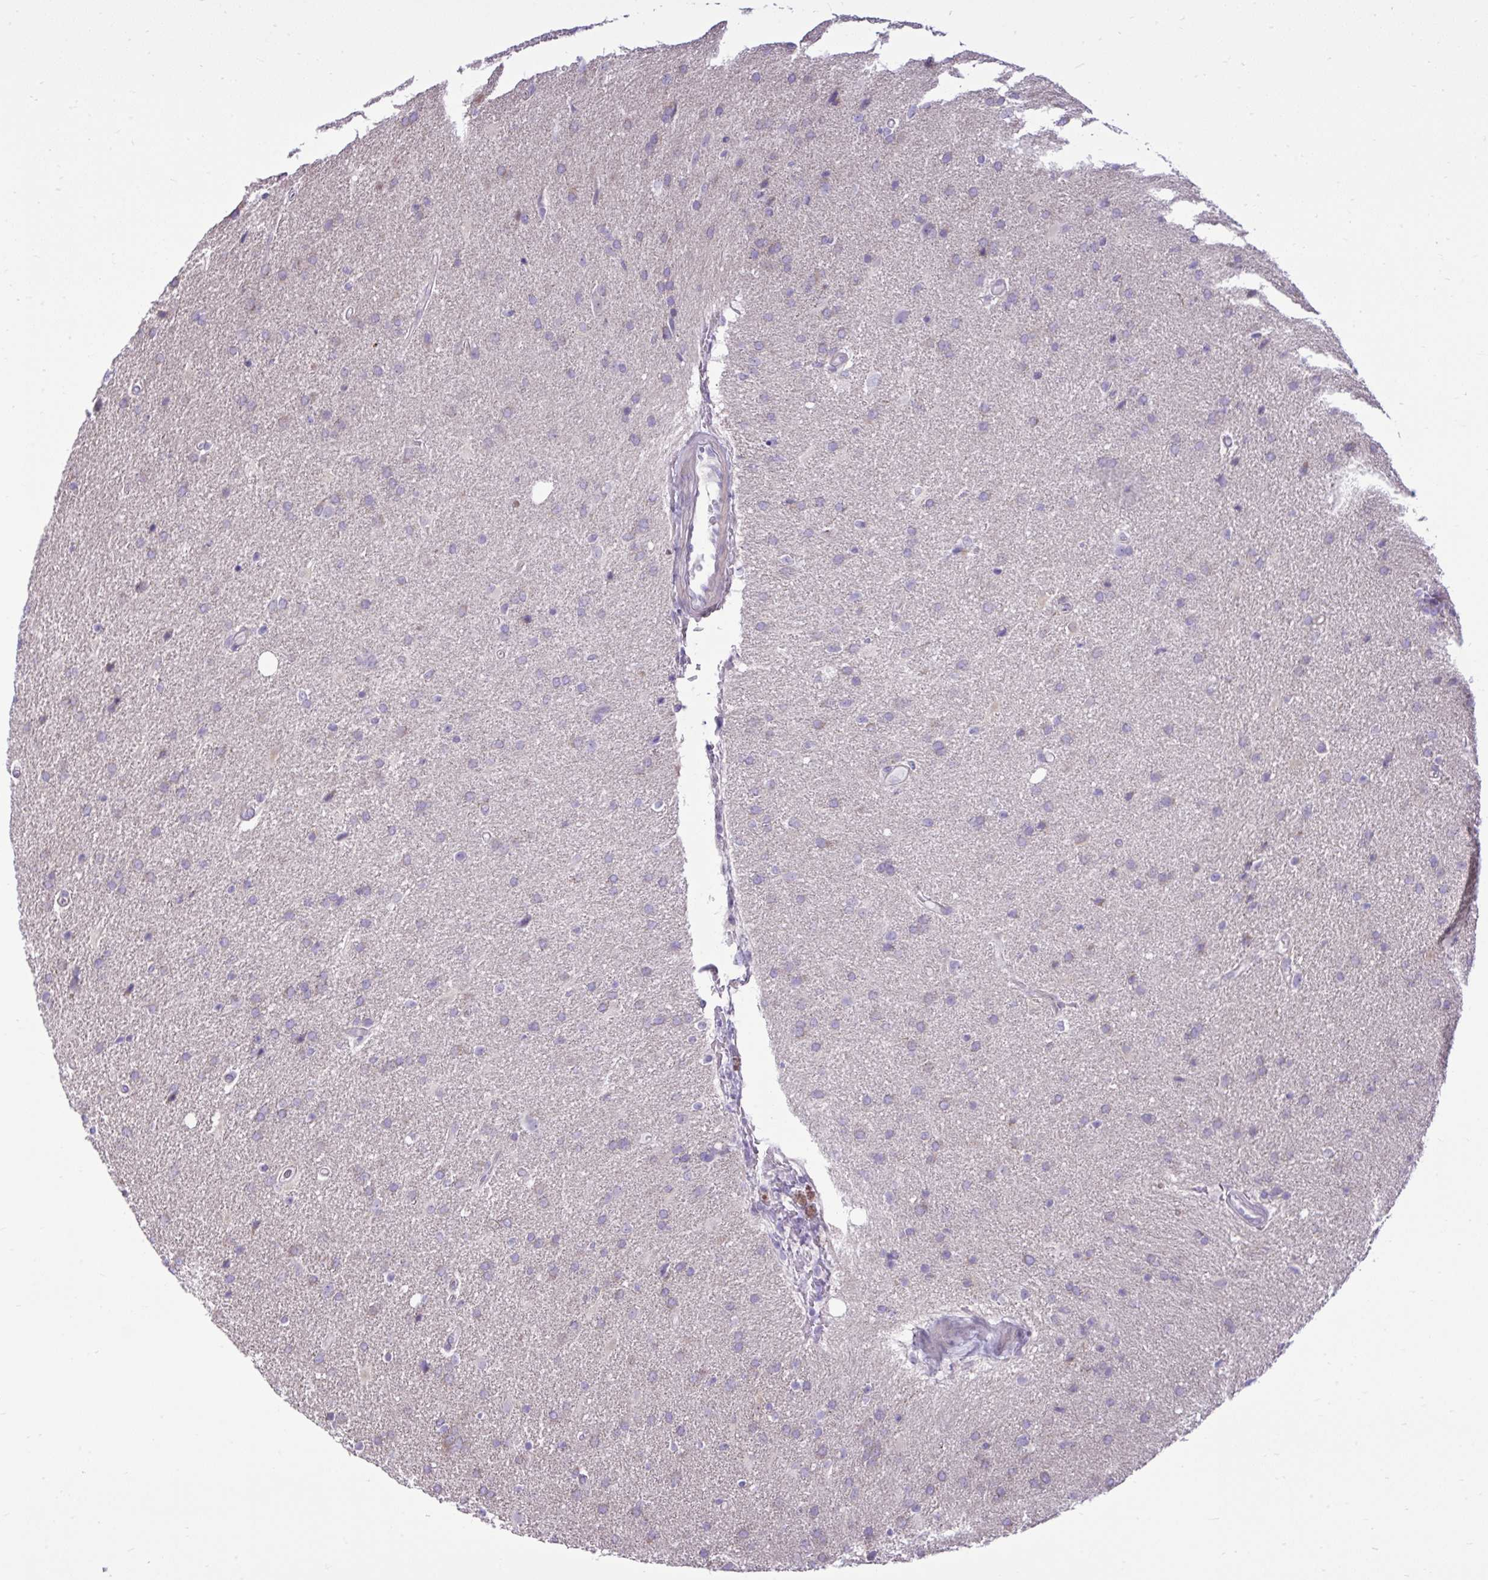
{"staining": {"intensity": "negative", "quantity": "none", "location": "none"}, "tissue": "glioma", "cell_type": "Tumor cells", "image_type": "cancer", "snomed": [{"axis": "morphology", "description": "Glioma, malignant, High grade"}, {"axis": "topography", "description": "Brain"}], "caption": "High magnification brightfield microscopy of malignant glioma (high-grade) stained with DAB (brown) and counterstained with hematoxylin (blue): tumor cells show no significant expression.", "gene": "SPAG1", "patient": {"sex": "male", "age": 56}}